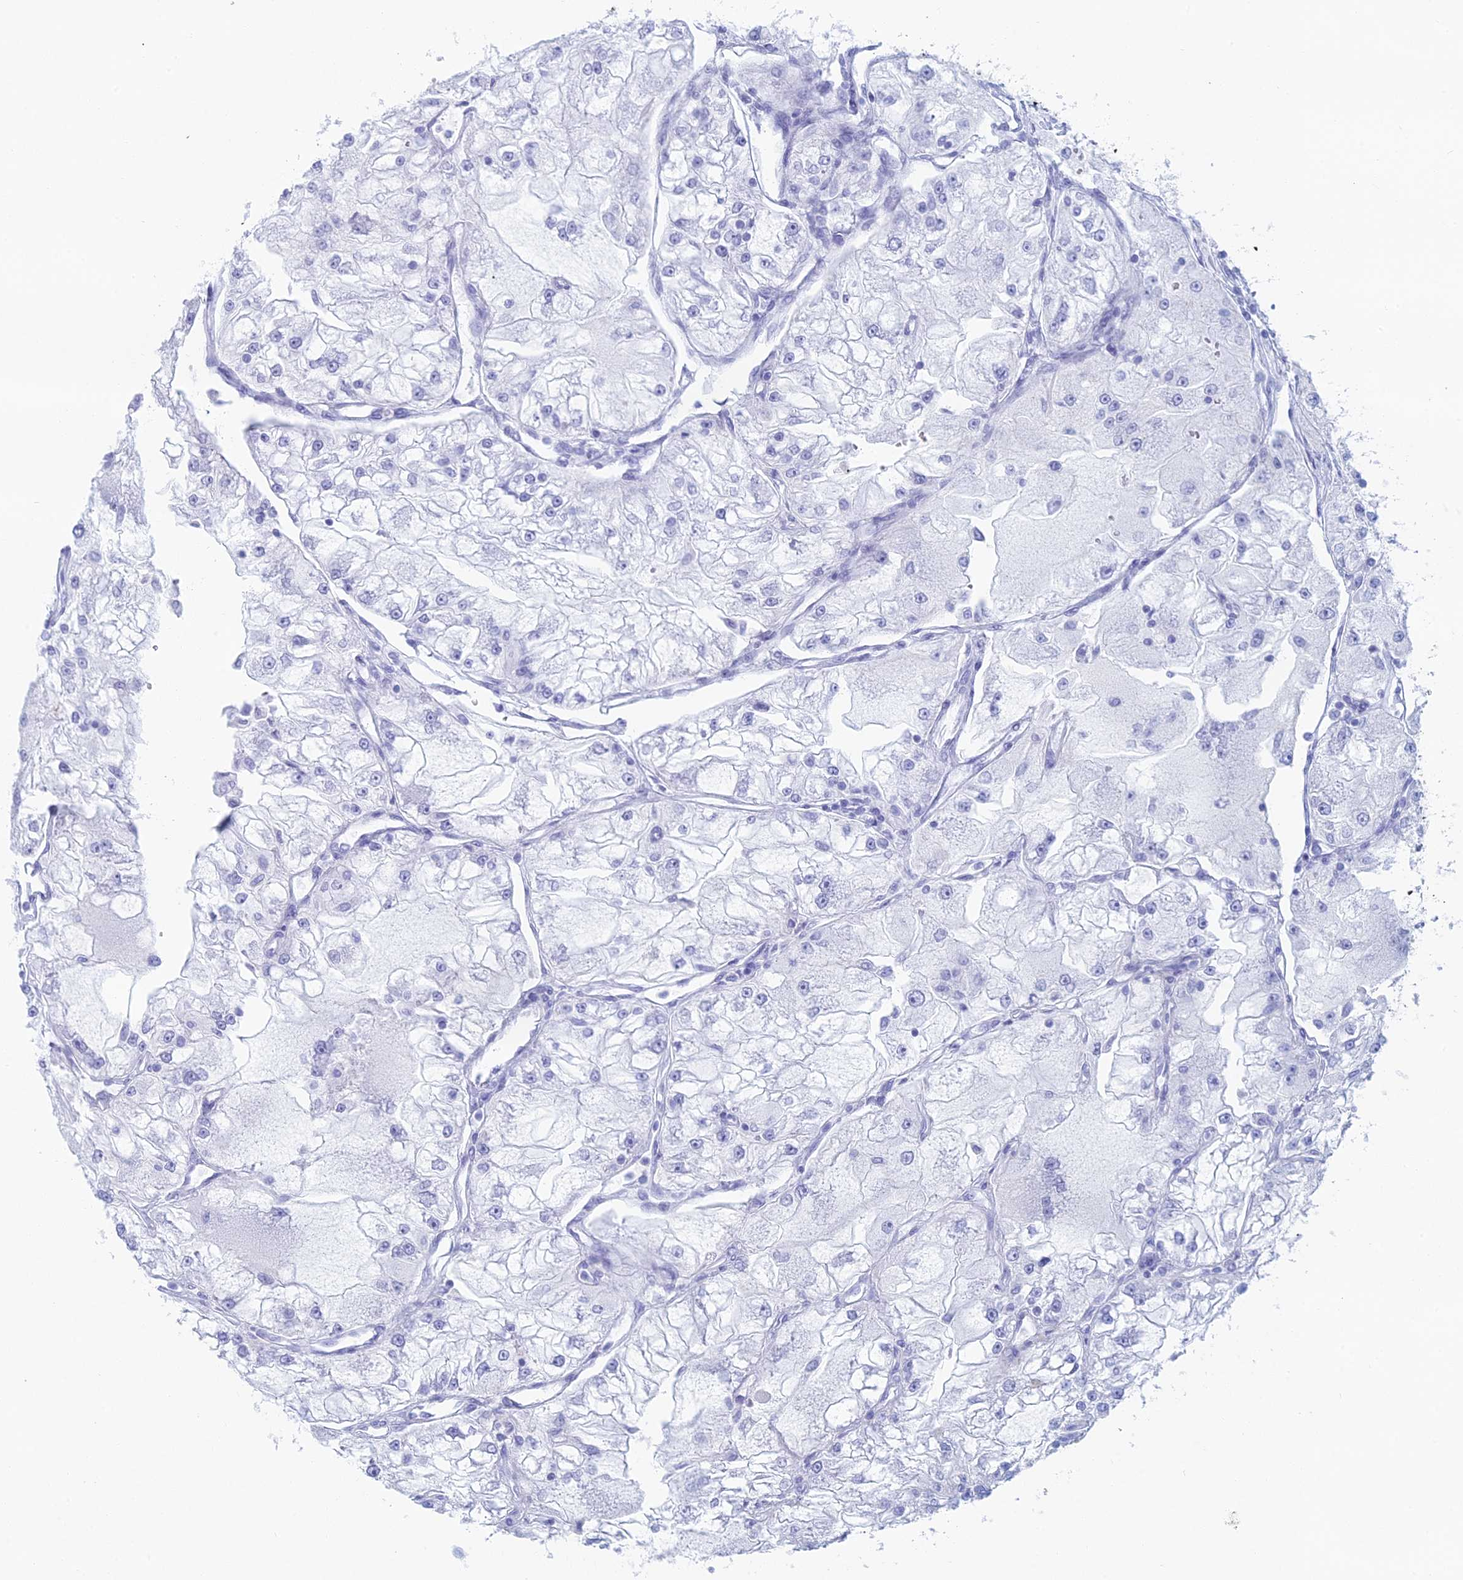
{"staining": {"intensity": "negative", "quantity": "none", "location": "none"}, "tissue": "renal cancer", "cell_type": "Tumor cells", "image_type": "cancer", "snomed": [{"axis": "morphology", "description": "Adenocarcinoma, NOS"}, {"axis": "topography", "description": "Kidney"}], "caption": "IHC image of neoplastic tissue: human renal adenocarcinoma stained with DAB (3,3'-diaminobenzidine) displays no significant protein expression in tumor cells.", "gene": "IFTAP", "patient": {"sex": "female", "age": 72}}